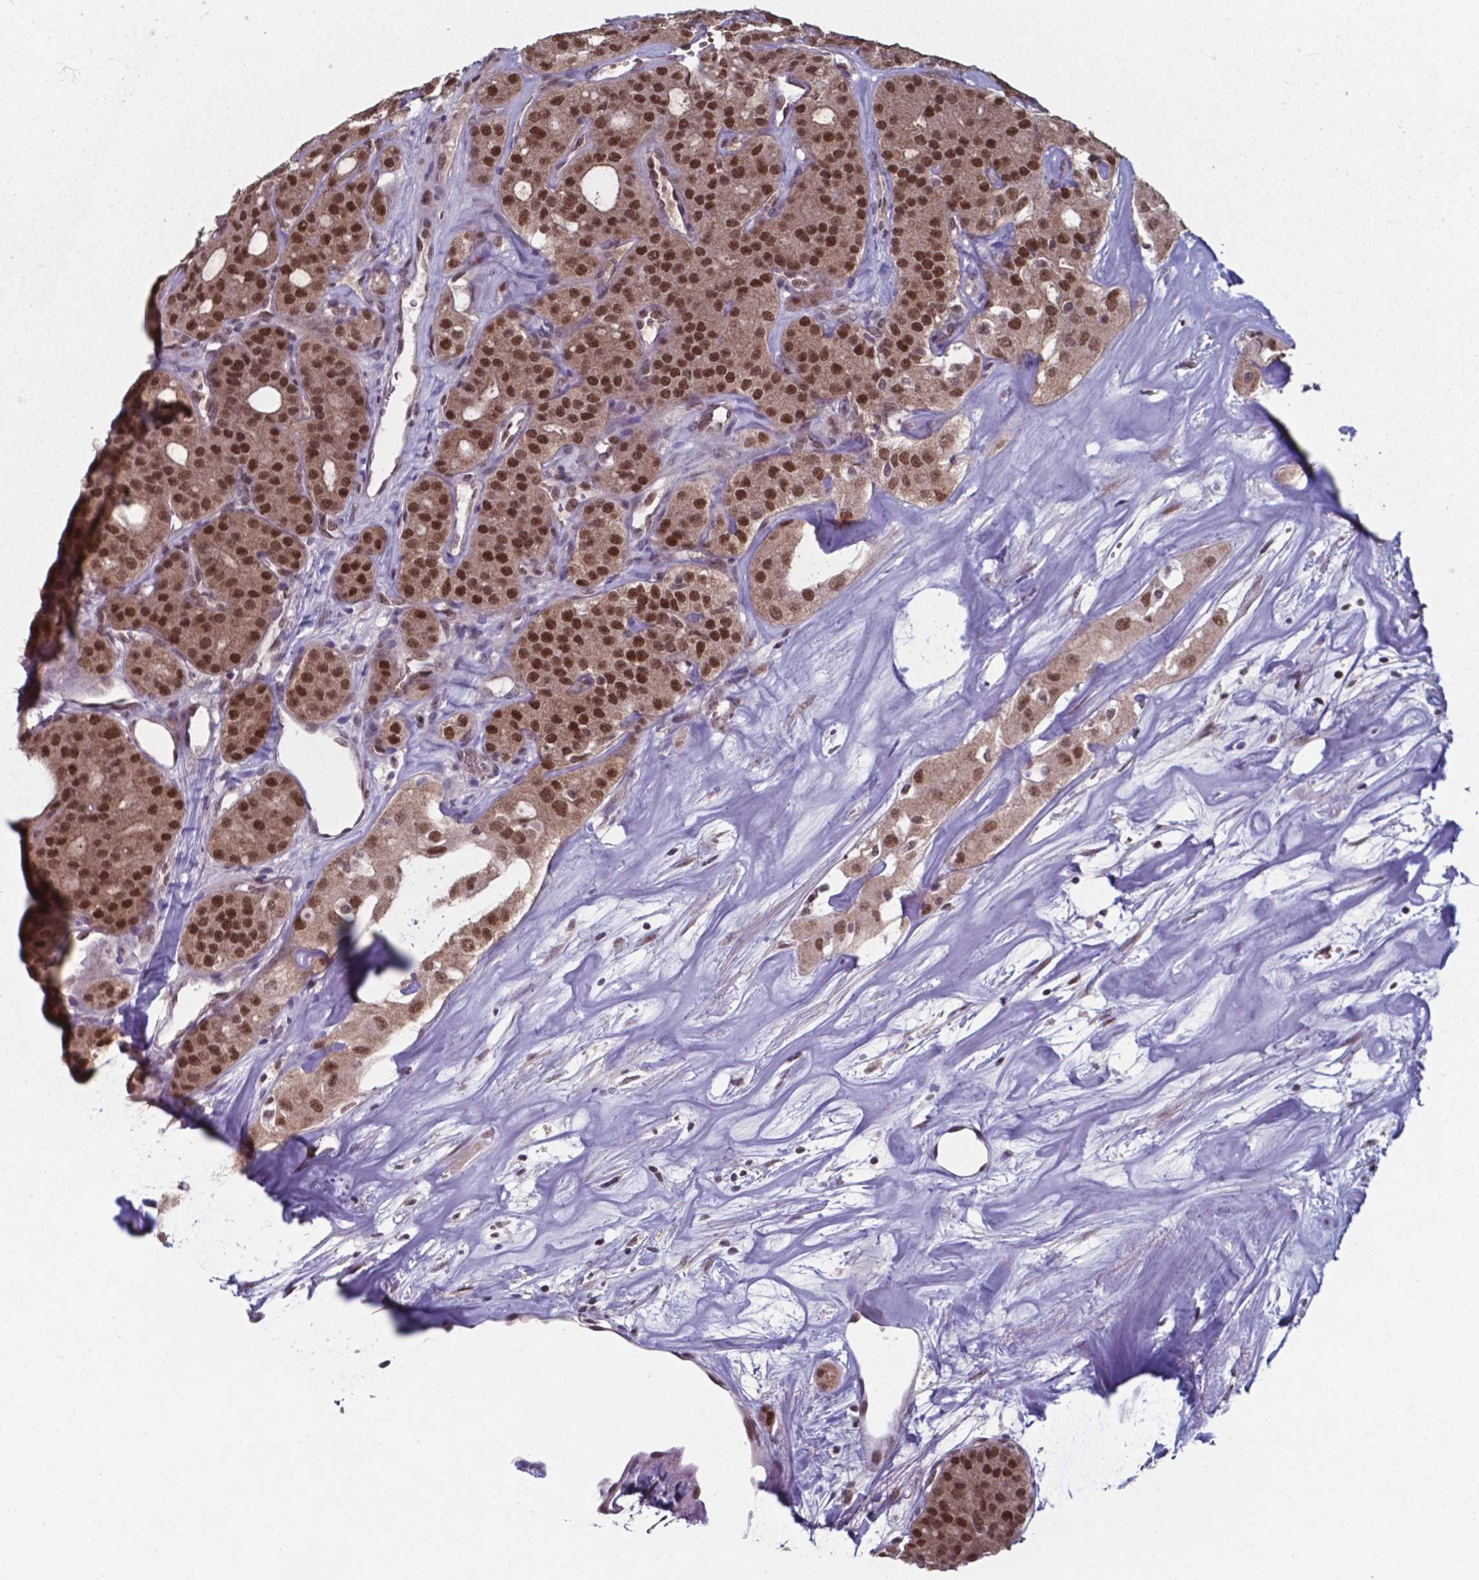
{"staining": {"intensity": "strong", "quantity": ">75%", "location": "nuclear"}, "tissue": "thyroid cancer", "cell_type": "Tumor cells", "image_type": "cancer", "snomed": [{"axis": "morphology", "description": "Follicular adenoma carcinoma, NOS"}, {"axis": "topography", "description": "Thyroid gland"}], "caption": "Human thyroid follicular adenoma carcinoma stained with a protein marker reveals strong staining in tumor cells.", "gene": "UBA1", "patient": {"sex": "male", "age": 75}}